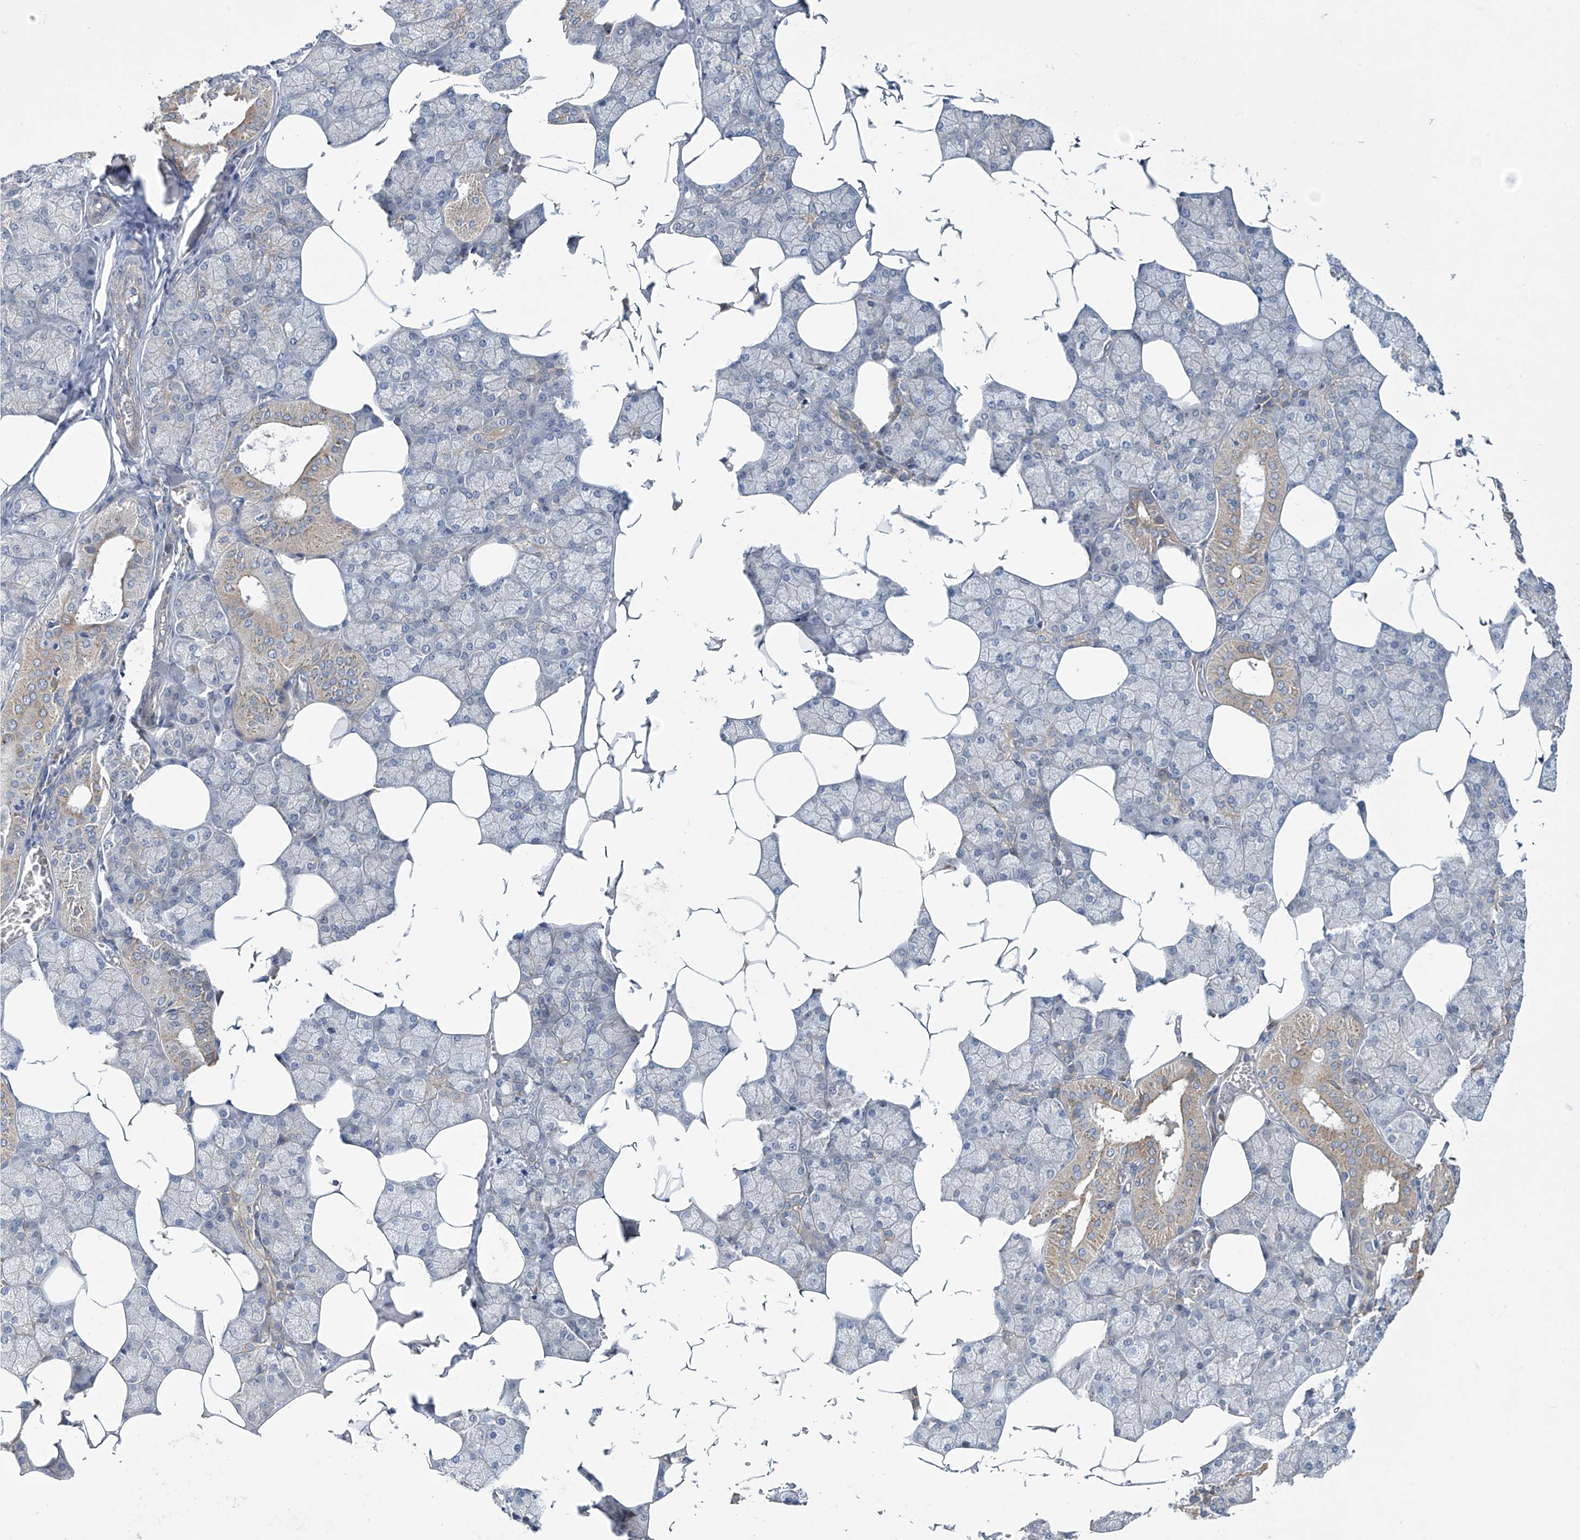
{"staining": {"intensity": "moderate", "quantity": "<25%", "location": "cytoplasmic/membranous"}, "tissue": "salivary gland", "cell_type": "Glandular cells", "image_type": "normal", "snomed": [{"axis": "morphology", "description": "Normal tissue, NOS"}, {"axis": "topography", "description": "Salivary gland"}], "caption": "Immunohistochemistry (IHC) (DAB (3,3'-diaminobenzidine)) staining of normal salivary gland shows moderate cytoplasmic/membranous protein staining in approximately <25% of glandular cells. Using DAB (3,3'-diaminobenzidine) (brown) and hematoxylin (blue) stains, captured at high magnification using brightfield microscopy.", "gene": "TRIM60", "patient": {"sex": "male", "age": 62}}